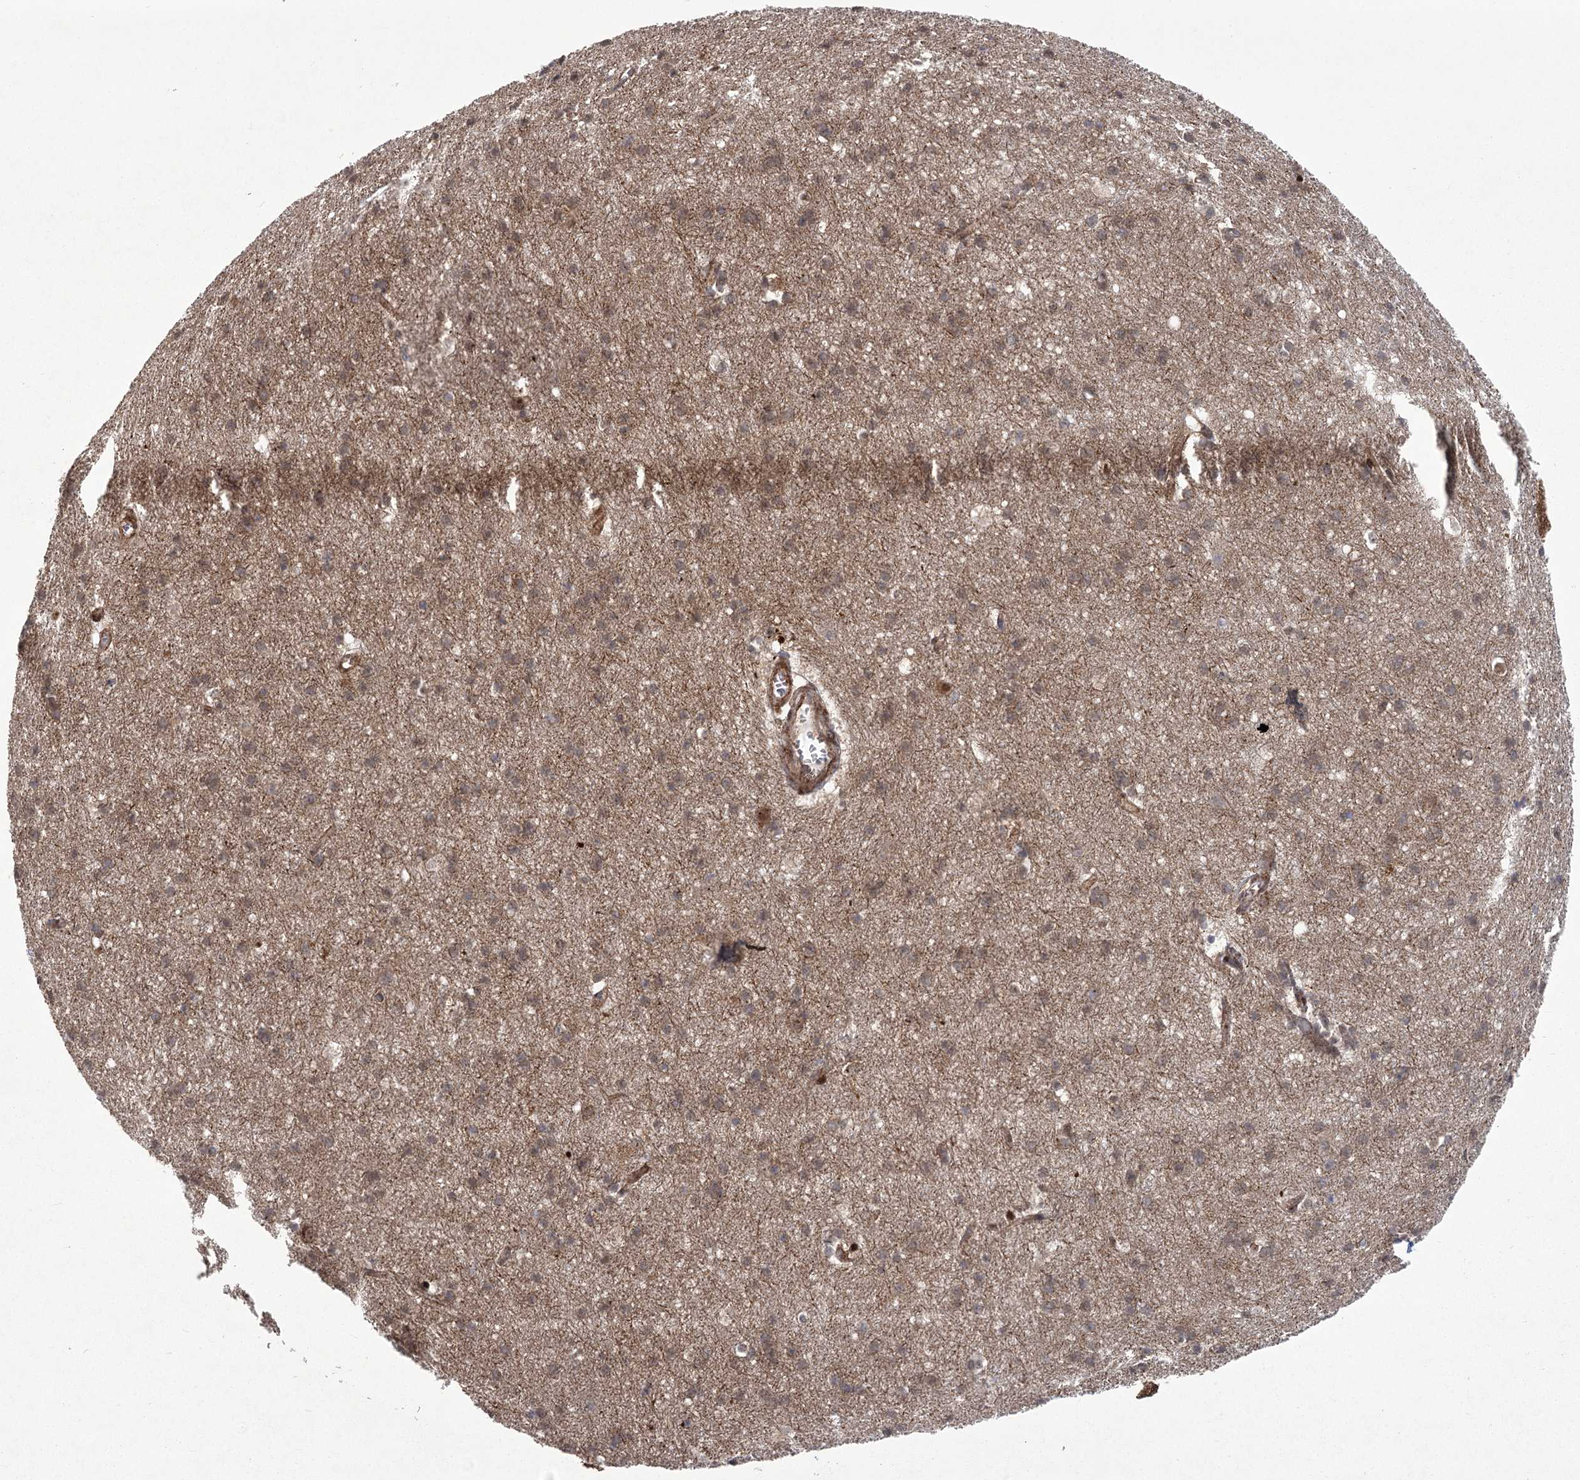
{"staining": {"intensity": "moderate", "quantity": "25%-75%", "location": "cytoplasmic/membranous"}, "tissue": "cerebral cortex", "cell_type": "Endothelial cells", "image_type": "normal", "snomed": [{"axis": "morphology", "description": "Normal tissue, NOS"}, {"axis": "topography", "description": "Cerebral cortex"}], "caption": "Unremarkable cerebral cortex exhibits moderate cytoplasmic/membranous expression in approximately 25%-75% of endothelial cells, visualized by immunohistochemistry. The protein of interest is shown in brown color, while the nuclei are stained blue.", "gene": "PARM1", "patient": {"sex": "male", "age": 54}}